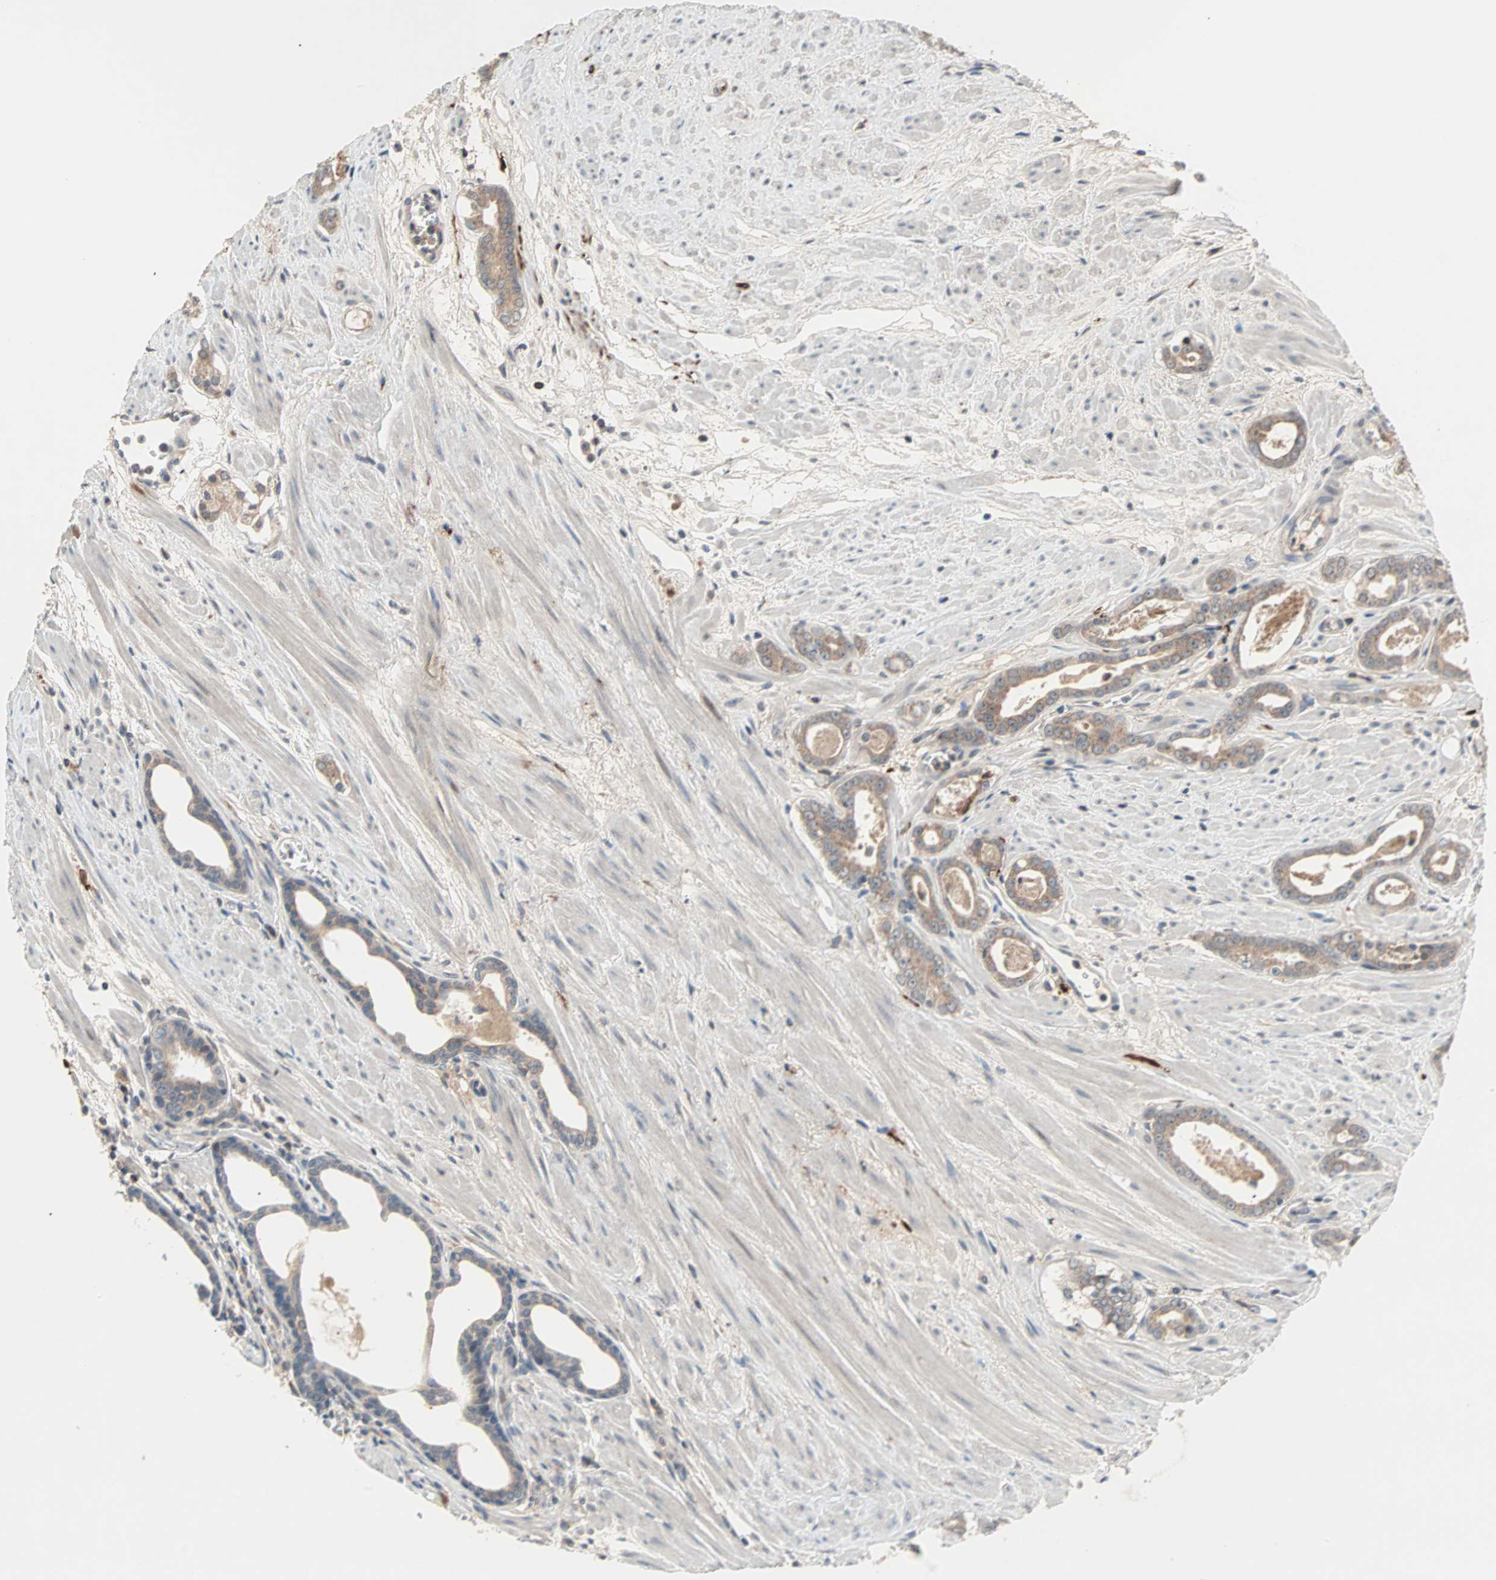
{"staining": {"intensity": "weak", "quantity": "25%-75%", "location": "cytoplasmic/membranous"}, "tissue": "prostate cancer", "cell_type": "Tumor cells", "image_type": "cancer", "snomed": [{"axis": "morphology", "description": "Adenocarcinoma, Low grade"}, {"axis": "topography", "description": "Prostate"}], "caption": "A brown stain labels weak cytoplasmic/membranous positivity of a protein in human prostate cancer tumor cells.", "gene": "PROS1", "patient": {"sex": "male", "age": 57}}